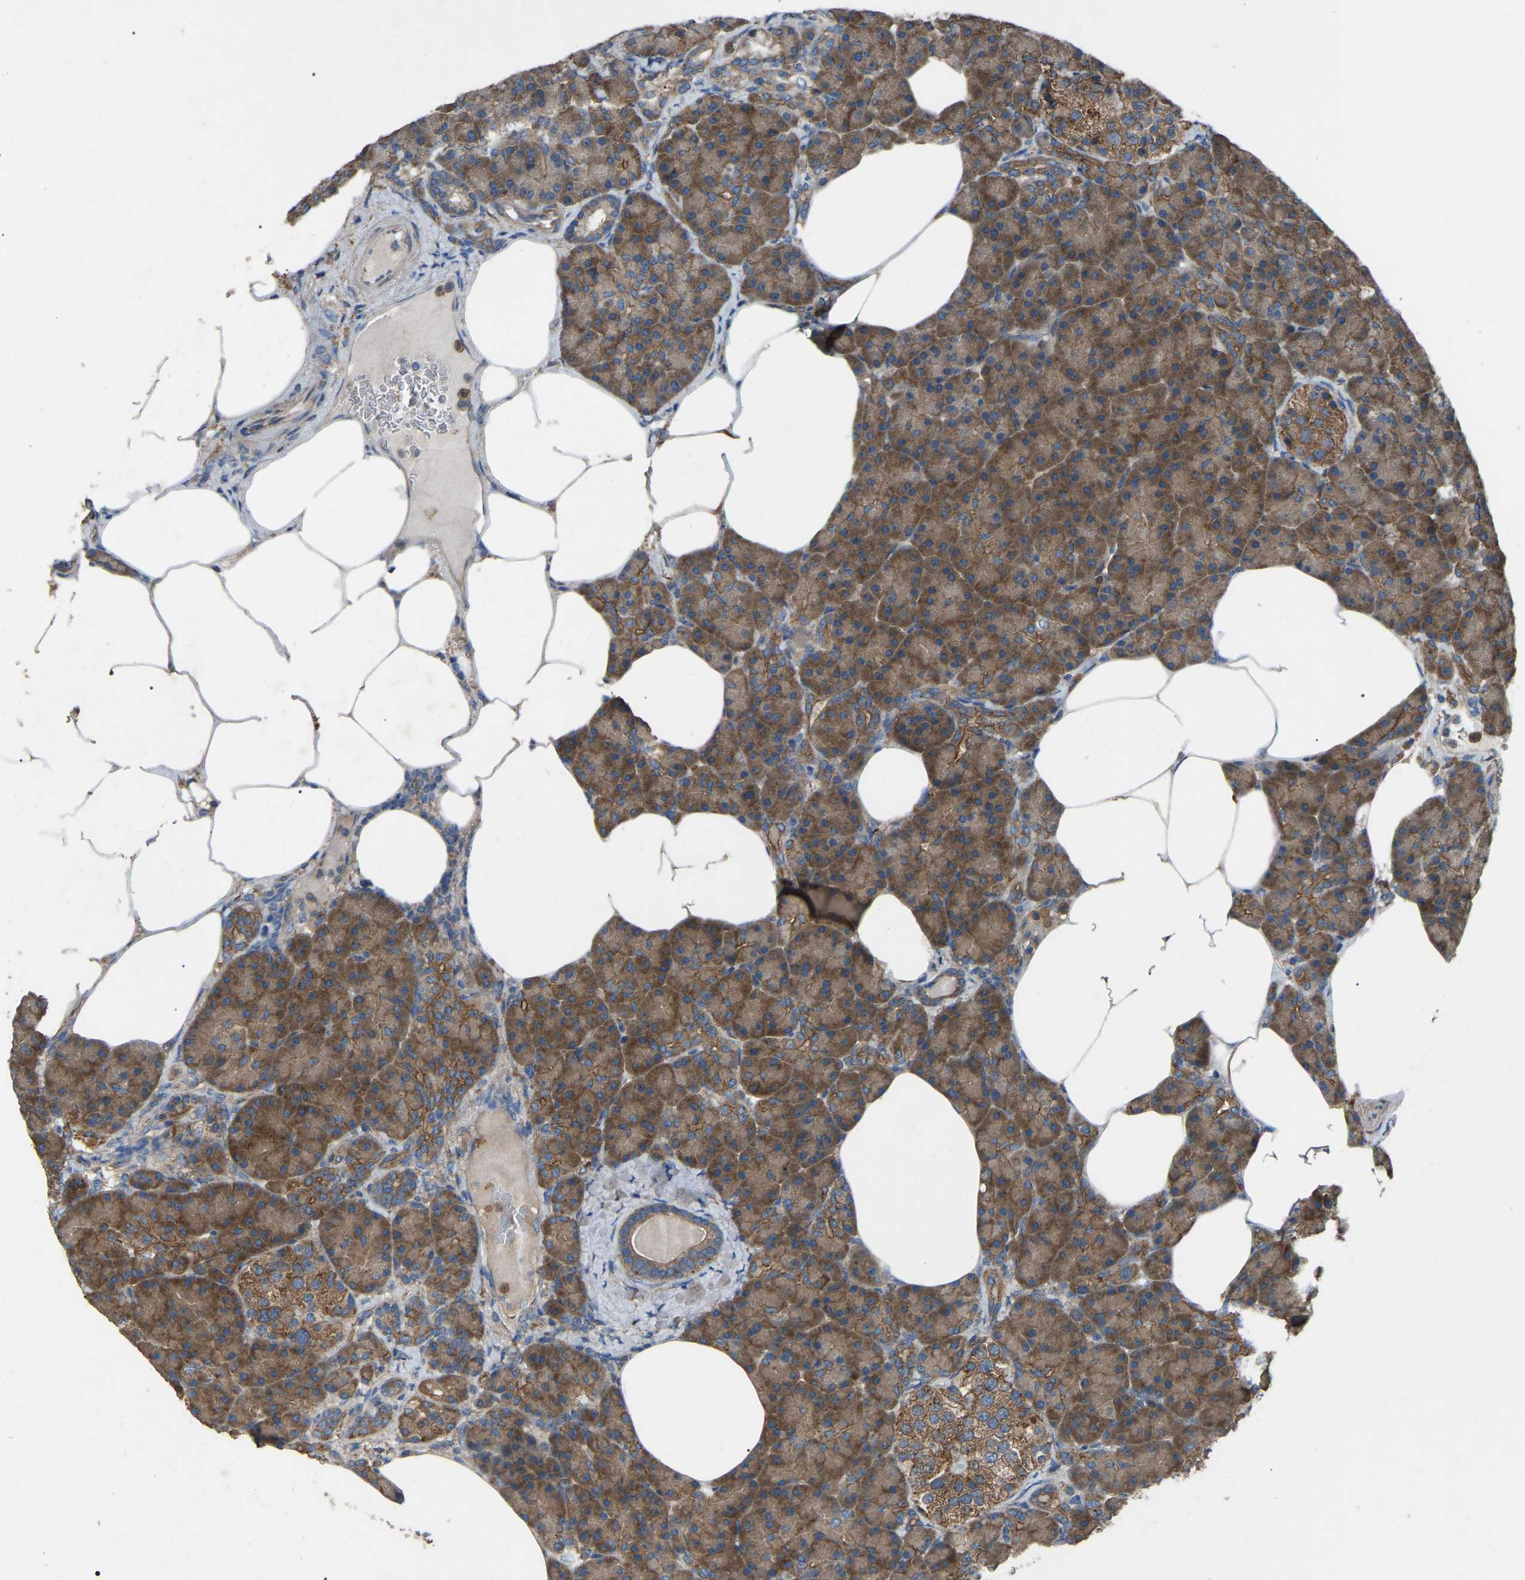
{"staining": {"intensity": "strong", "quantity": ">75%", "location": "cytoplasmic/membranous"}, "tissue": "pancreas", "cell_type": "Exocrine glandular cells", "image_type": "normal", "snomed": [{"axis": "morphology", "description": "Normal tissue, NOS"}, {"axis": "topography", "description": "Pancreas"}], "caption": "DAB (3,3'-diaminobenzidine) immunohistochemical staining of benign human pancreas demonstrates strong cytoplasmic/membranous protein positivity in approximately >75% of exocrine glandular cells.", "gene": "AIMP1", "patient": {"sex": "female", "age": 70}}